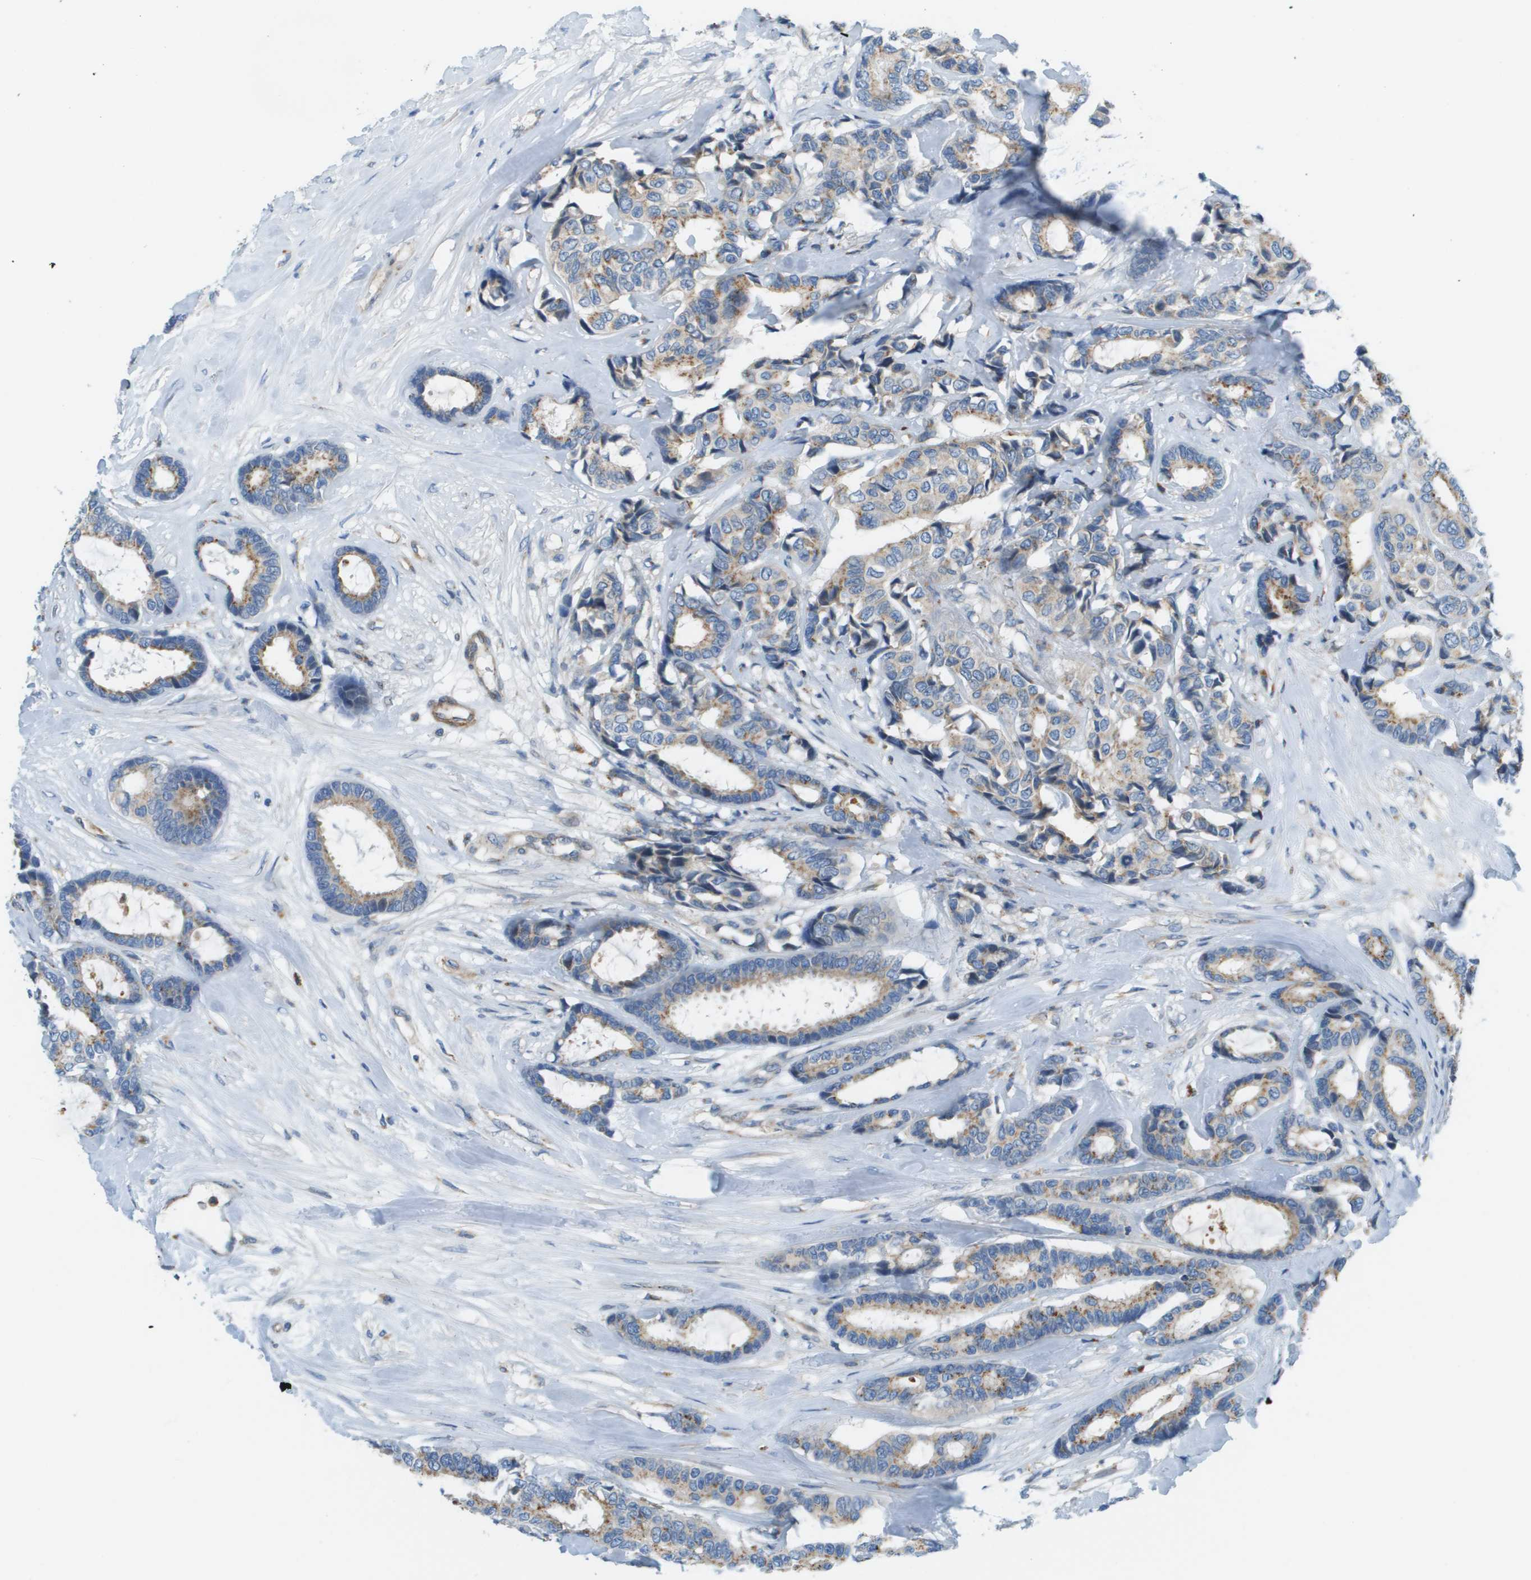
{"staining": {"intensity": "weak", "quantity": ">75%", "location": "cytoplasmic/membranous"}, "tissue": "breast cancer", "cell_type": "Tumor cells", "image_type": "cancer", "snomed": [{"axis": "morphology", "description": "Duct carcinoma"}, {"axis": "topography", "description": "Breast"}], "caption": "Tumor cells display low levels of weak cytoplasmic/membranous positivity in about >75% of cells in human breast cancer (intraductal carcinoma). (brown staining indicates protein expression, while blue staining denotes nuclei).", "gene": "MYH11", "patient": {"sex": "female", "age": 87}}